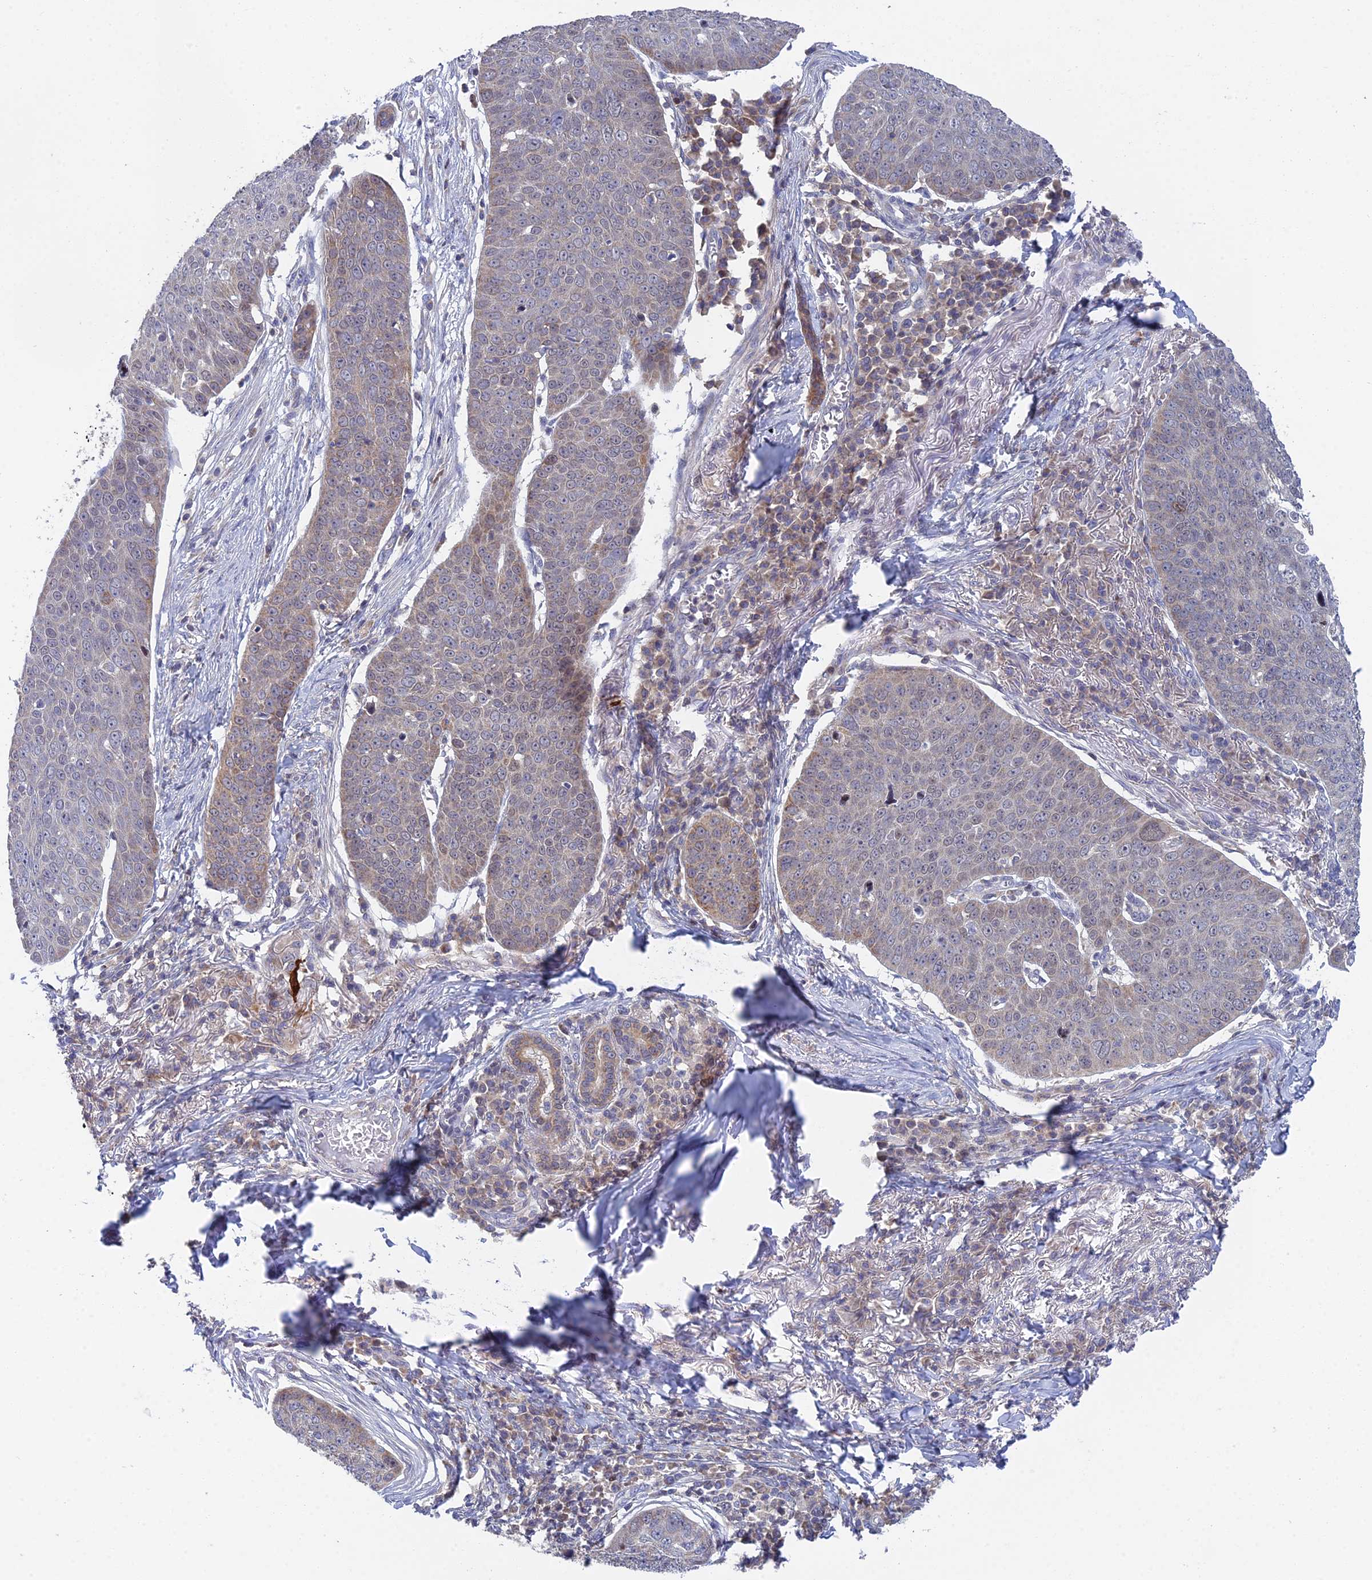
{"staining": {"intensity": "weak", "quantity": "25%-75%", "location": "nuclear"}, "tissue": "skin cancer", "cell_type": "Tumor cells", "image_type": "cancer", "snomed": [{"axis": "morphology", "description": "Squamous cell carcinoma, NOS"}, {"axis": "topography", "description": "Skin"}], "caption": "A low amount of weak nuclear positivity is identified in about 25%-75% of tumor cells in skin squamous cell carcinoma tissue.", "gene": "ELOA2", "patient": {"sex": "male", "age": 71}}